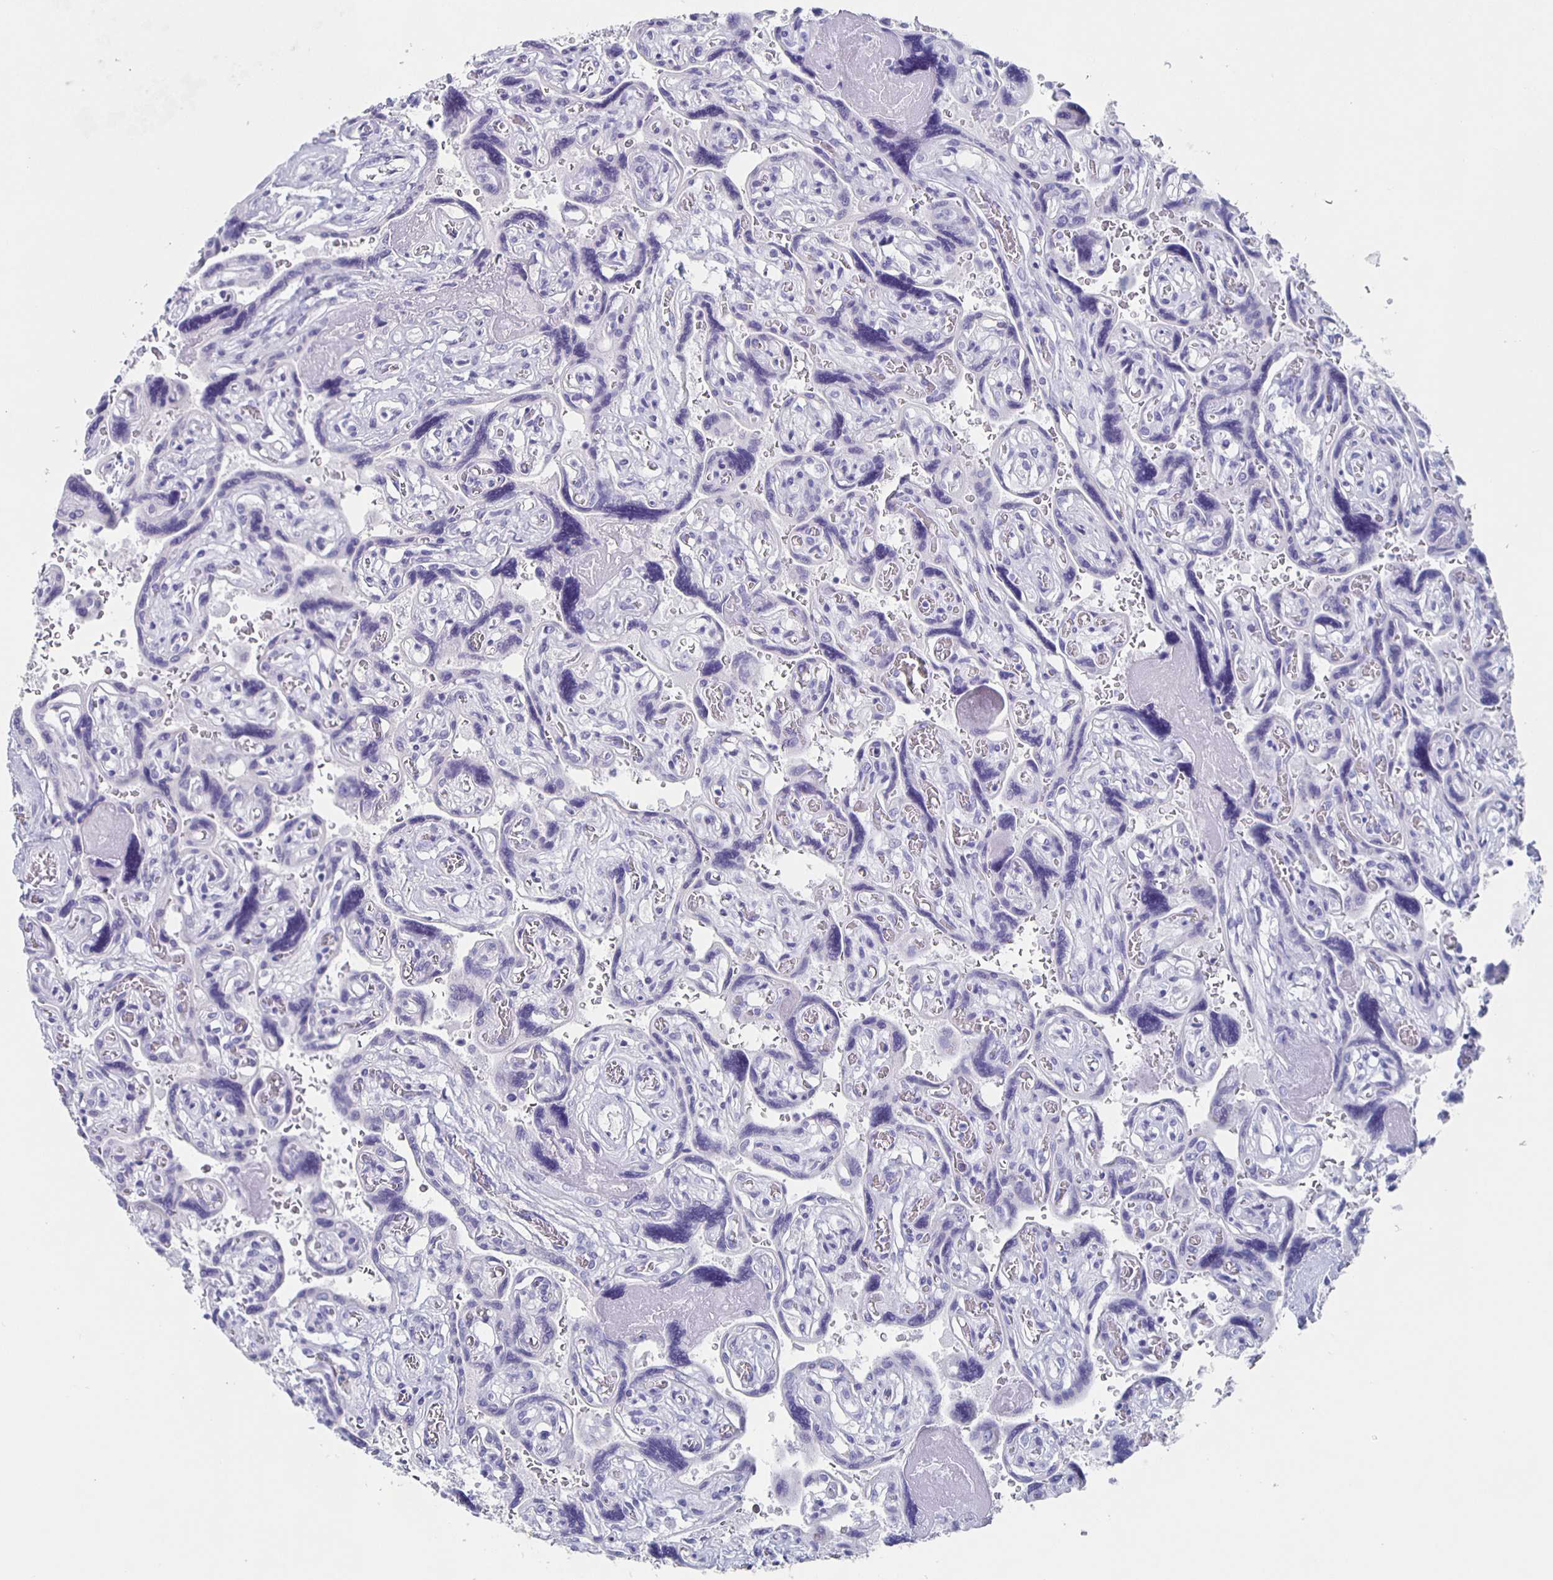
{"staining": {"intensity": "negative", "quantity": "none", "location": "none"}, "tissue": "placenta", "cell_type": "Decidual cells", "image_type": "normal", "snomed": [{"axis": "morphology", "description": "Normal tissue, NOS"}, {"axis": "topography", "description": "Placenta"}], "caption": "Immunohistochemistry (IHC) histopathology image of unremarkable placenta stained for a protein (brown), which exhibits no expression in decidual cells. (DAB (3,3'-diaminobenzidine) immunohistochemistry, high magnification).", "gene": "SLC34A2", "patient": {"sex": "female", "age": 32}}